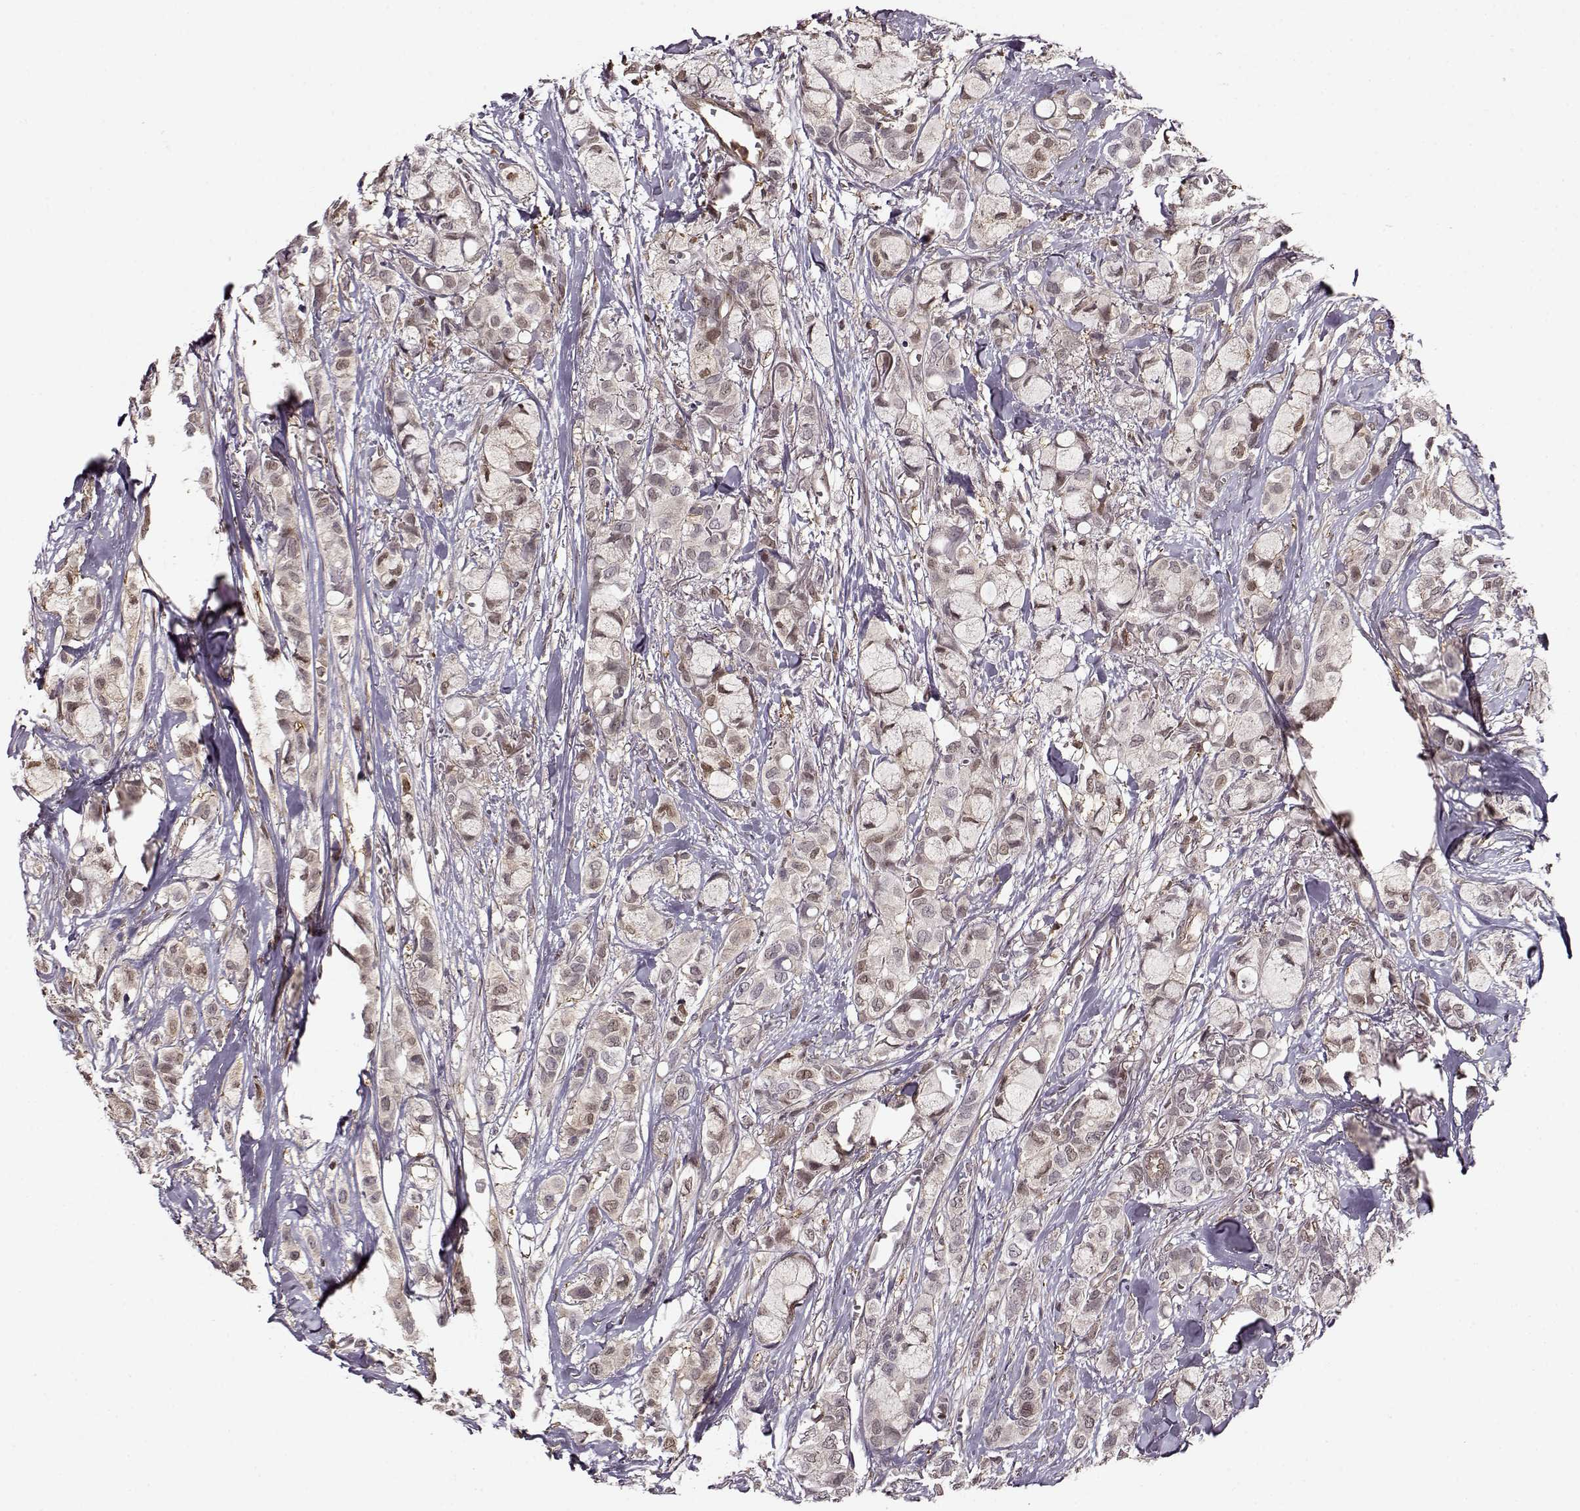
{"staining": {"intensity": "negative", "quantity": "none", "location": "none"}, "tissue": "breast cancer", "cell_type": "Tumor cells", "image_type": "cancer", "snomed": [{"axis": "morphology", "description": "Duct carcinoma"}, {"axis": "topography", "description": "Breast"}], "caption": "This is an immunohistochemistry micrograph of invasive ductal carcinoma (breast). There is no staining in tumor cells.", "gene": "MFSD1", "patient": {"sex": "female", "age": 85}}